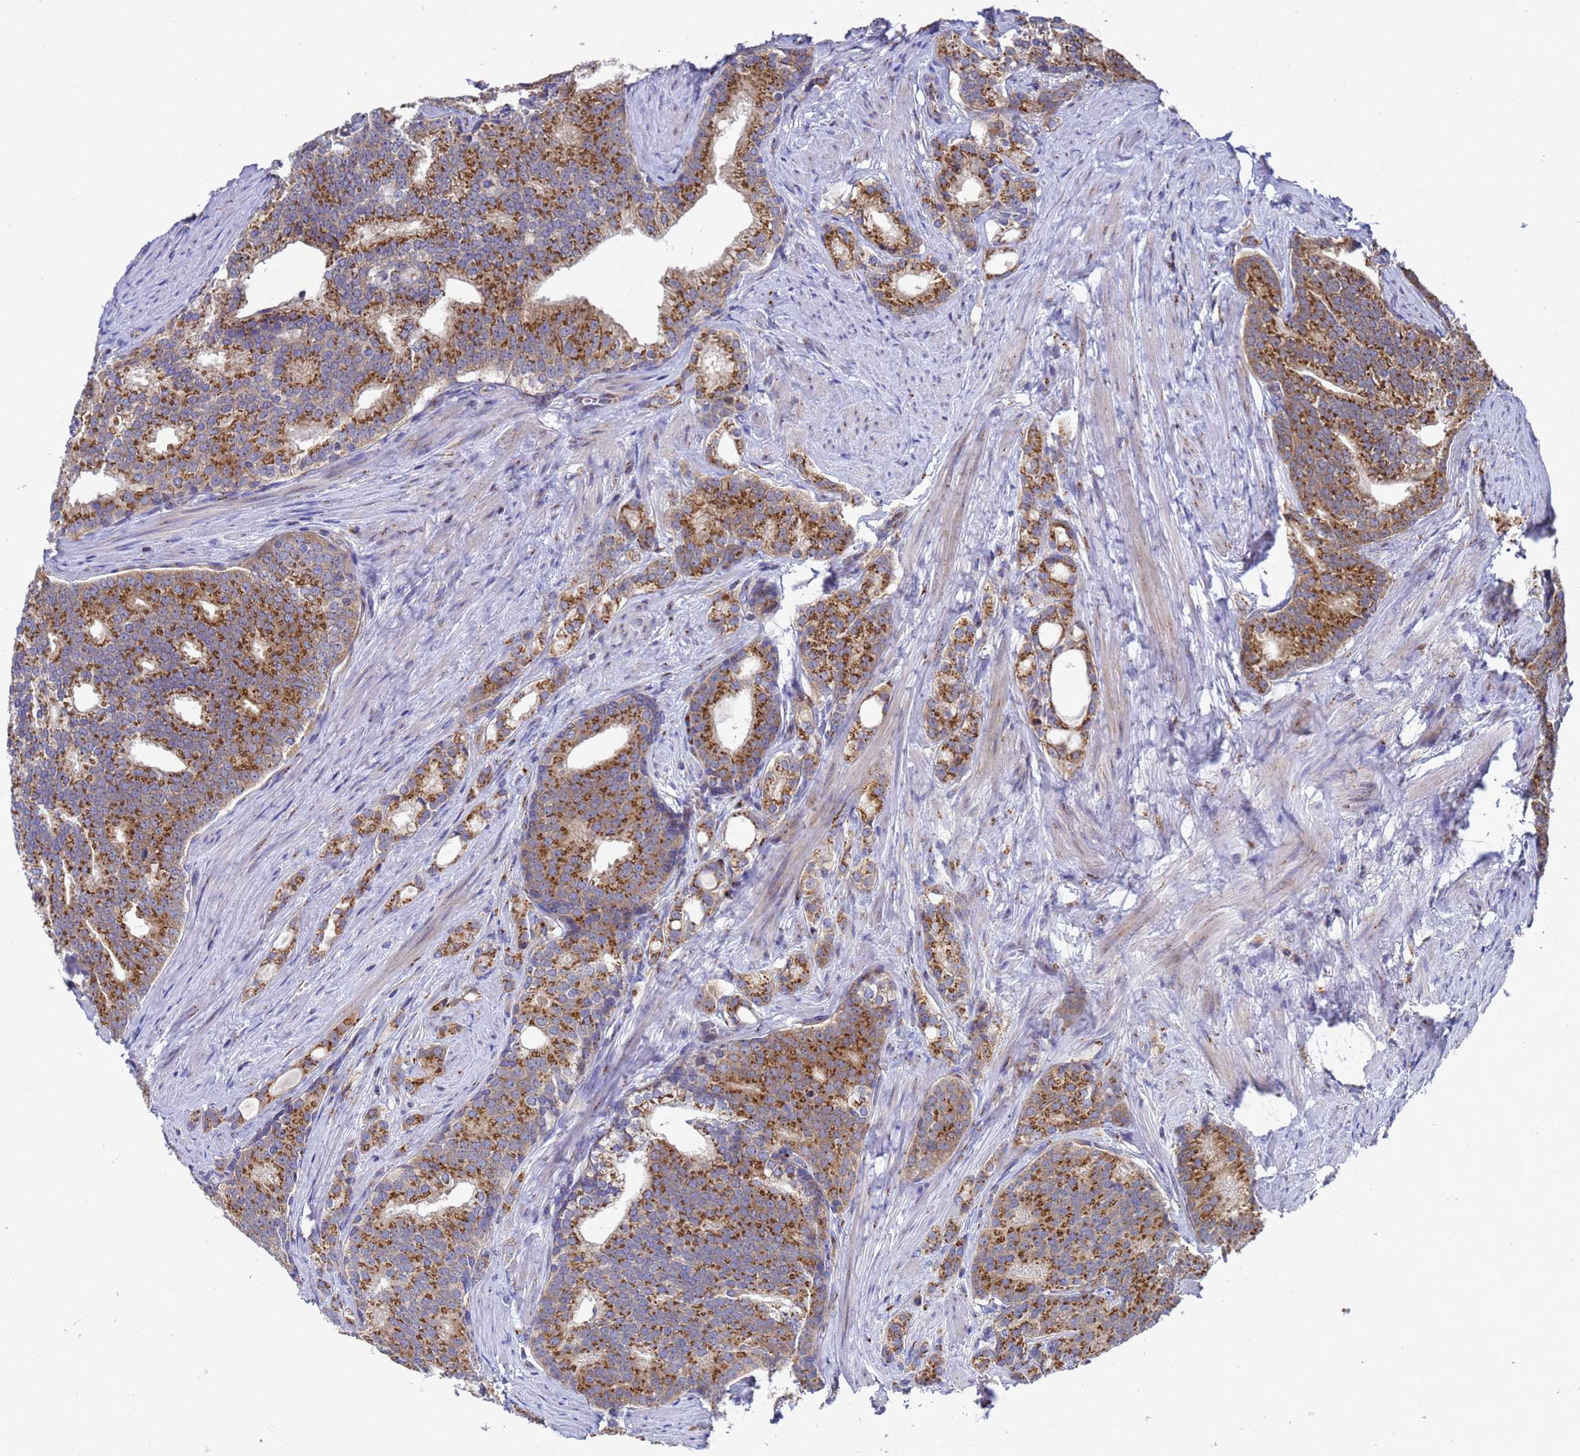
{"staining": {"intensity": "moderate", "quantity": ">75%", "location": "cytoplasmic/membranous"}, "tissue": "prostate cancer", "cell_type": "Tumor cells", "image_type": "cancer", "snomed": [{"axis": "morphology", "description": "Adenocarcinoma, Low grade"}, {"axis": "topography", "description": "Prostate"}], "caption": "Immunohistochemical staining of low-grade adenocarcinoma (prostate) reveals medium levels of moderate cytoplasmic/membranous expression in about >75% of tumor cells.", "gene": "NSUN6", "patient": {"sex": "male", "age": 71}}